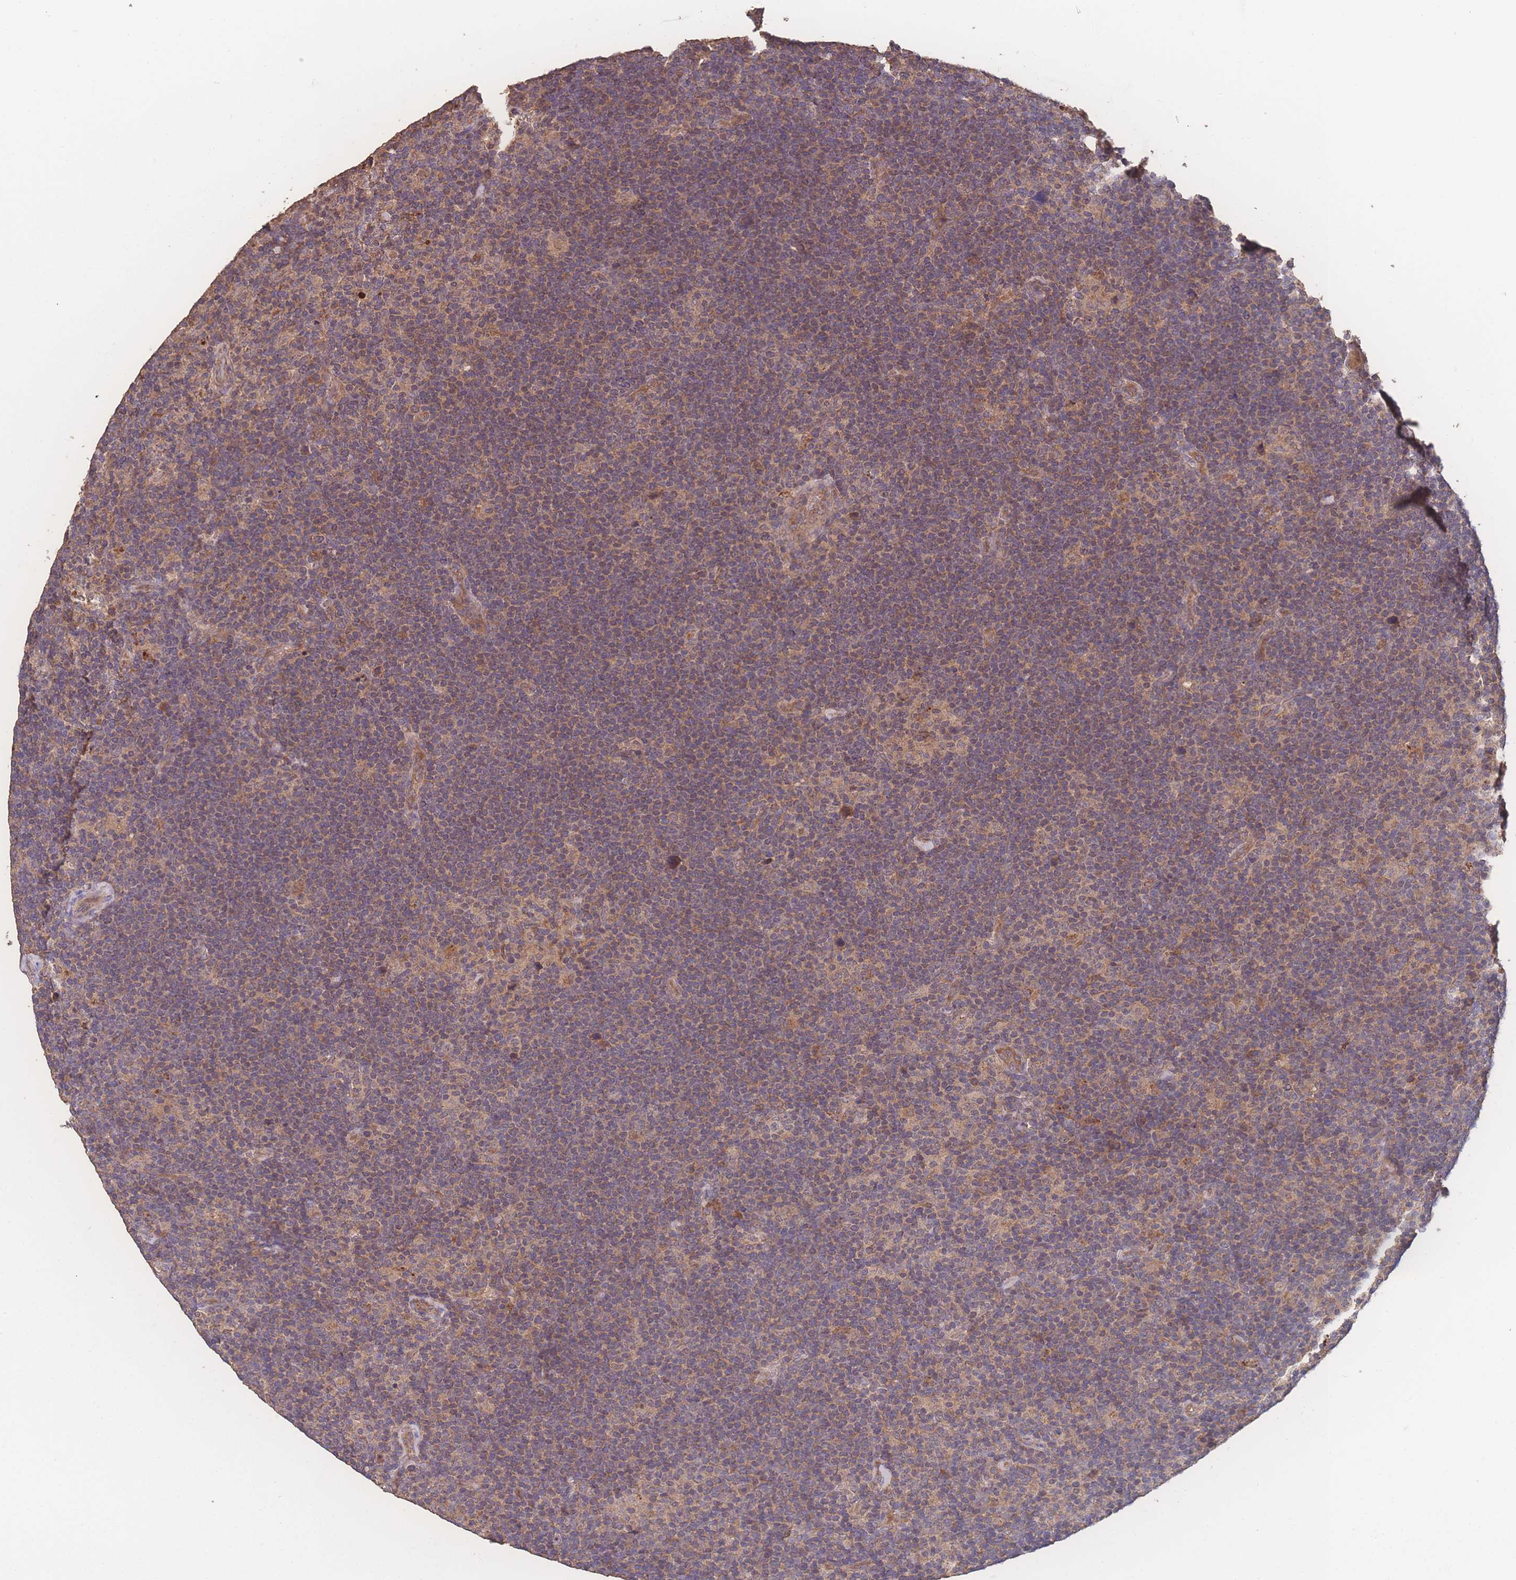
{"staining": {"intensity": "negative", "quantity": "none", "location": "none"}, "tissue": "lymphoma", "cell_type": "Tumor cells", "image_type": "cancer", "snomed": [{"axis": "morphology", "description": "Hodgkin's disease, NOS"}, {"axis": "topography", "description": "Lymph node"}], "caption": "High magnification brightfield microscopy of lymphoma stained with DAB (3,3'-diaminobenzidine) (brown) and counterstained with hematoxylin (blue): tumor cells show no significant positivity. (DAB IHC, high magnification).", "gene": "ATXN10", "patient": {"sex": "female", "age": 57}}